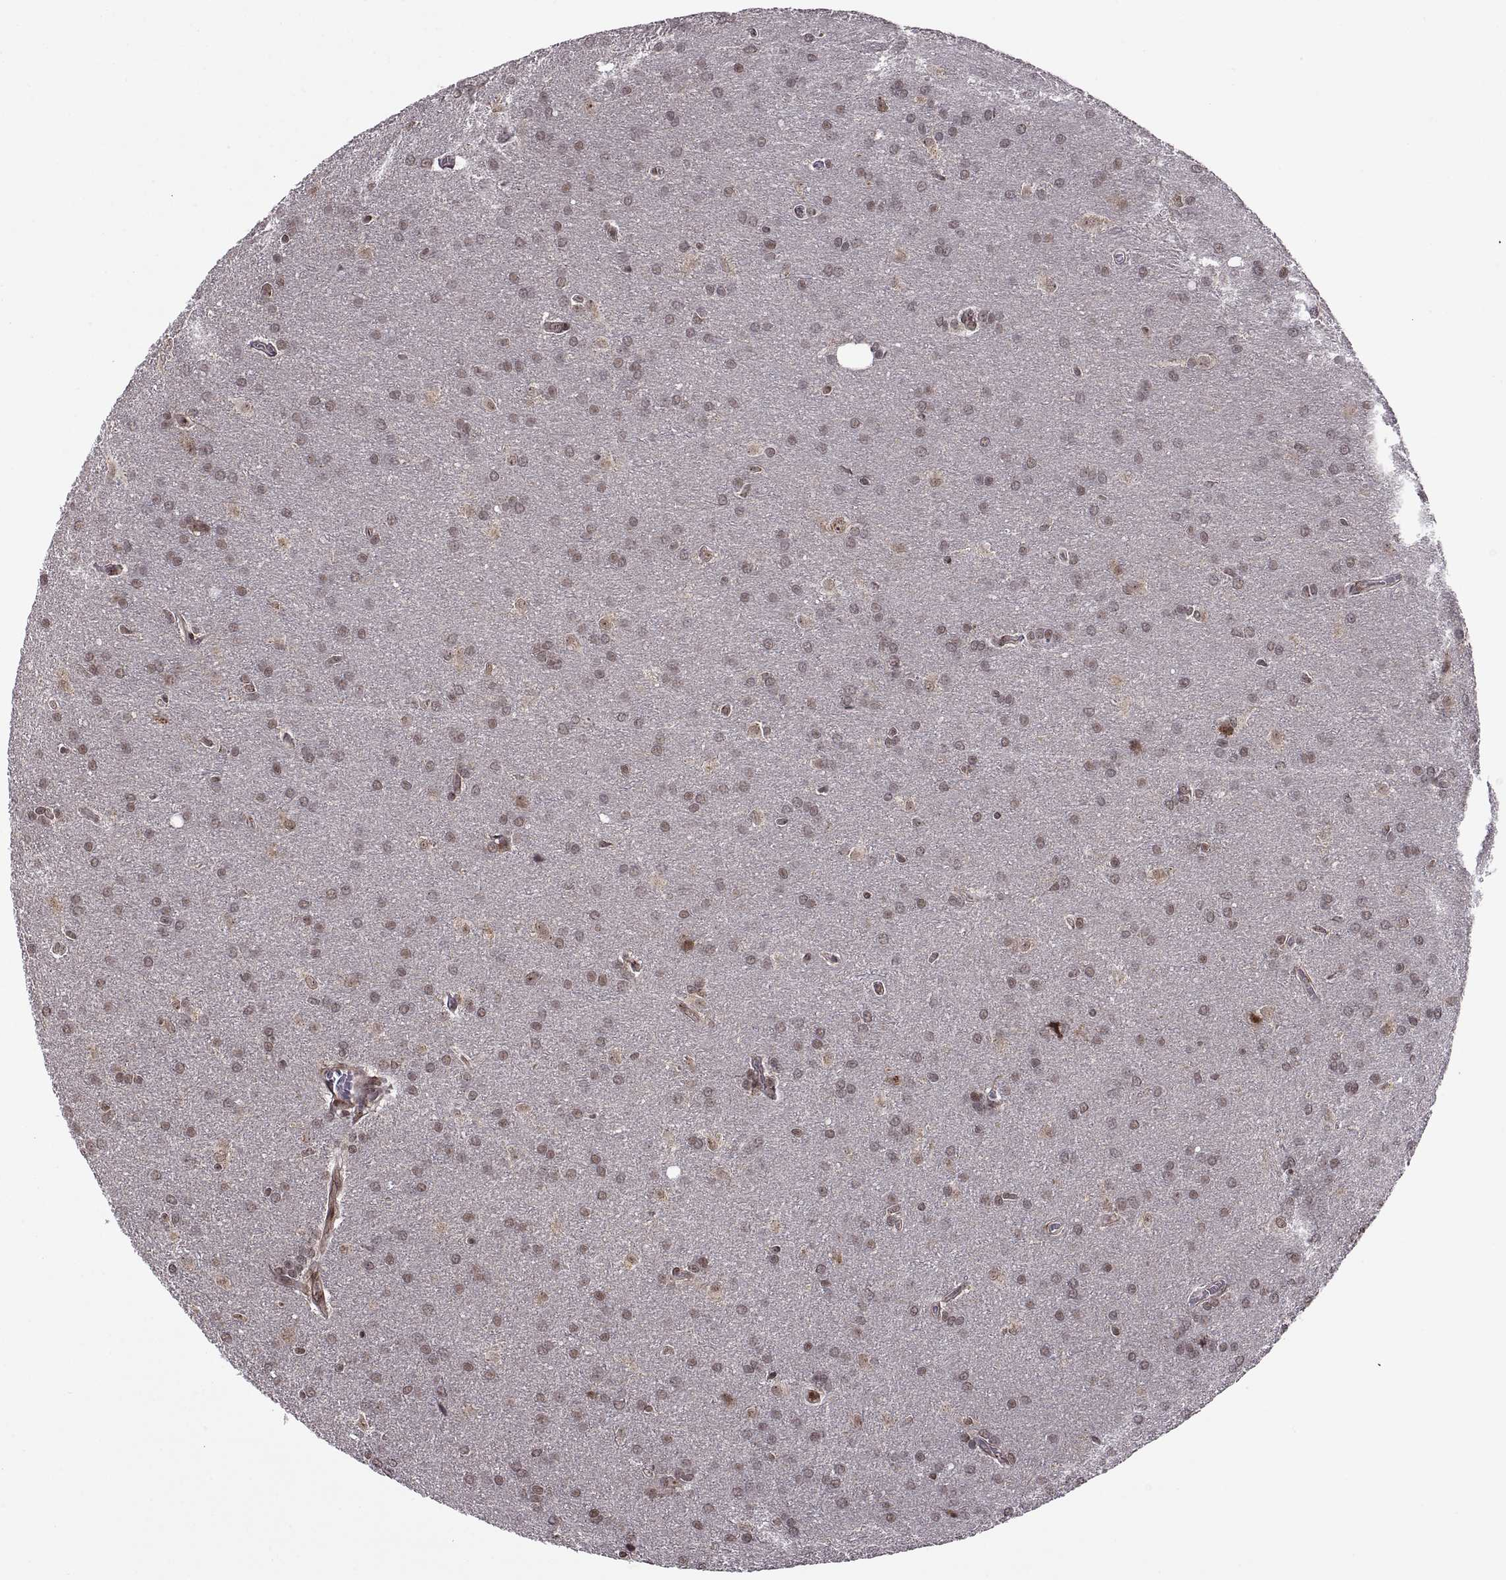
{"staining": {"intensity": "weak", "quantity": "<25%", "location": "nuclear"}, "tissue": "glioma", "cell_type": "Tumor cells", "image_type": "cancer", "snomed": [{"axis": "morphology", "description": "Glioma, malignant, Low grade"}, {"axis": "topography", "description": "Brain"}], "caption": "Malignant glioma (low-grade) was stained to show a protein in brown. There is no significant positivity in tumor cells.", "gene": "ARRB1", "patient": {"sex": "female", "age": 32}}